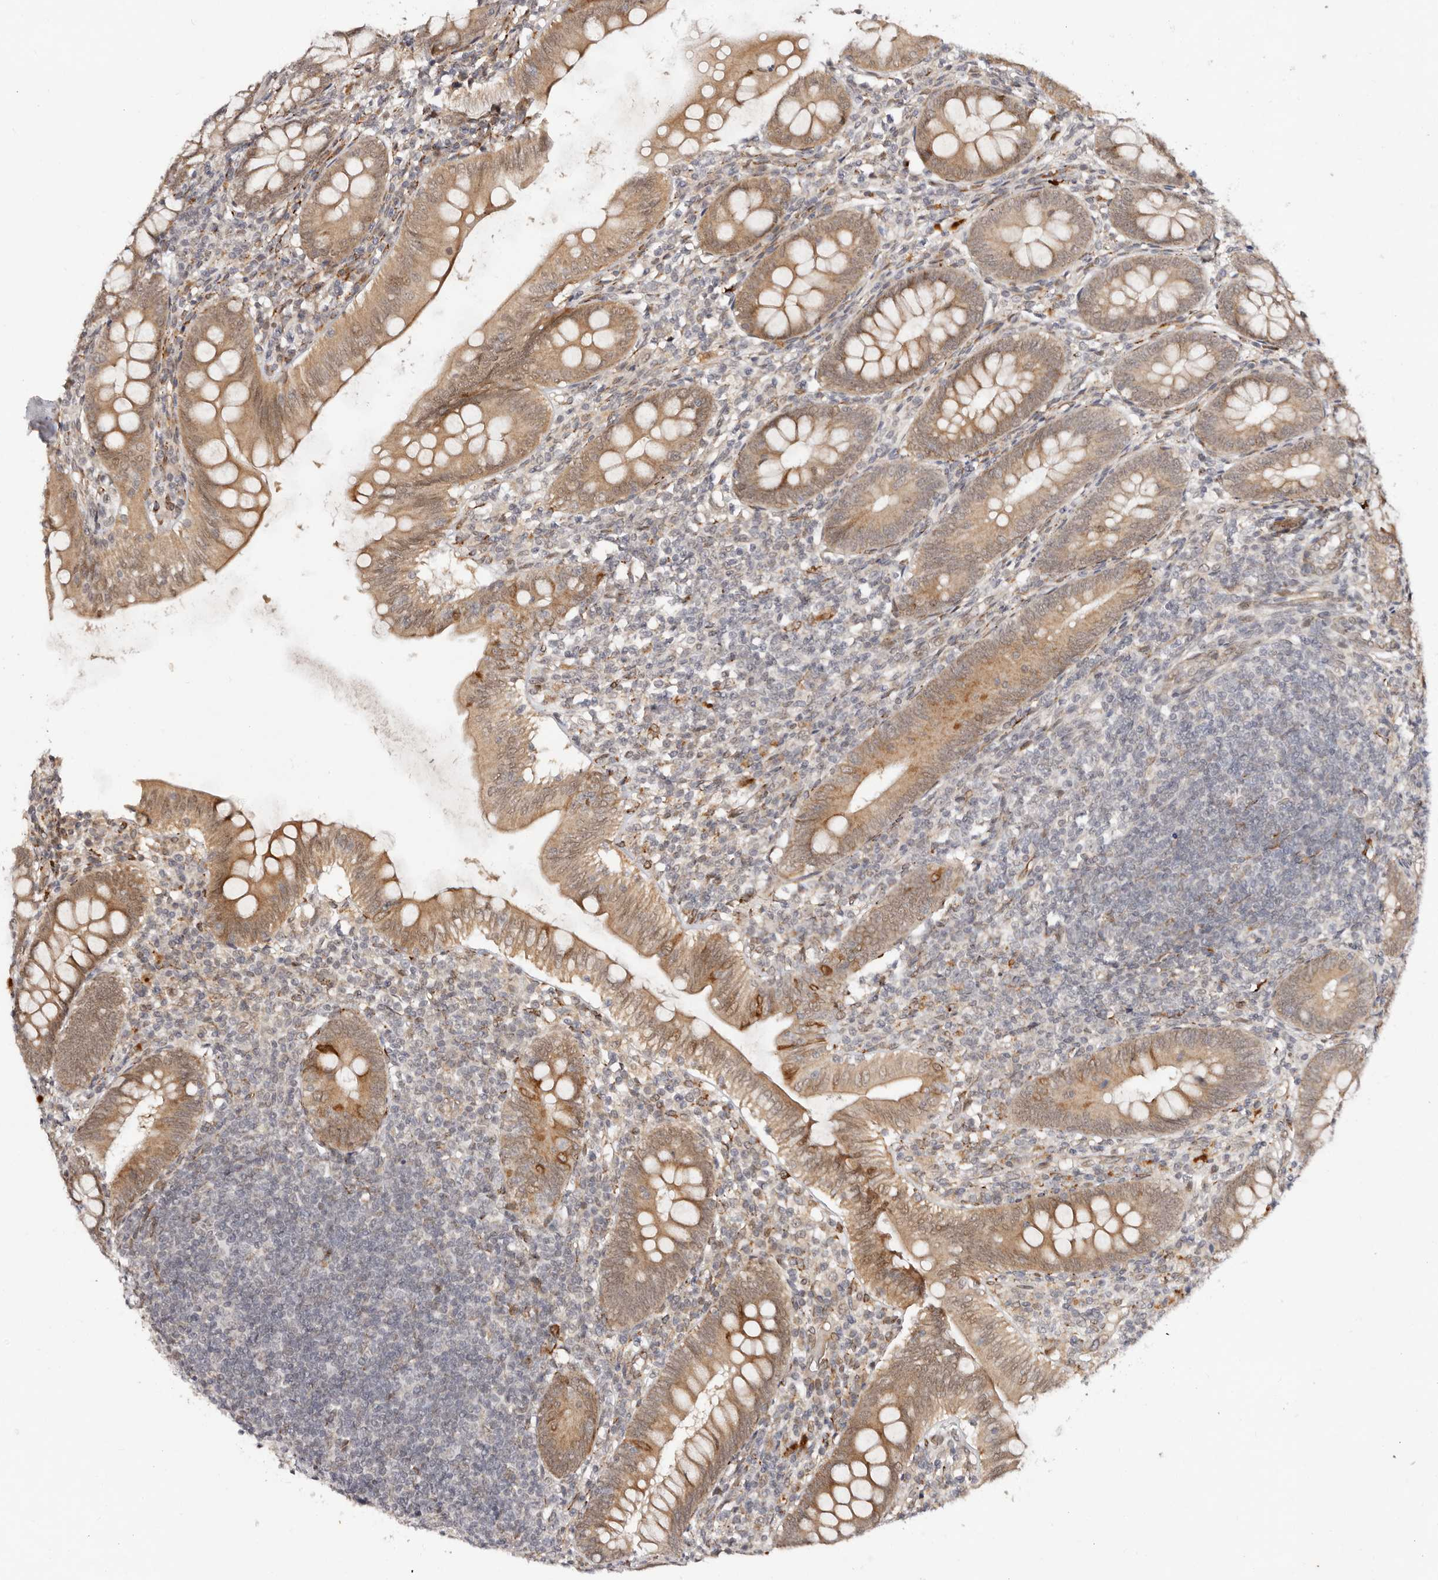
{"staining": {"intensity": "moderate", "quantity": ">75%", "location": "cytoplasmic/membranous,nuclear"}, "tissue": "appendix", "cell_type": "Glandular cells", "image_type": "normal", "snomed": [{"axis": "morphology", "description": "Normal tissue, NOS"}, {"axis": "topography", "description": "Appendix"}], "caption": "Brown immunohistochemical staining in unremarkable human appendix reveals moderate cytoplasmic/membranous,nuclear staining in about >75% of glandular cells. (DAB (3,3'-diaminobenzidine) IHC, brown staining for protein, blue staining for nuclei).", "gene": "BCL2L15", "patient": {"sex": "male", "age": 14}}